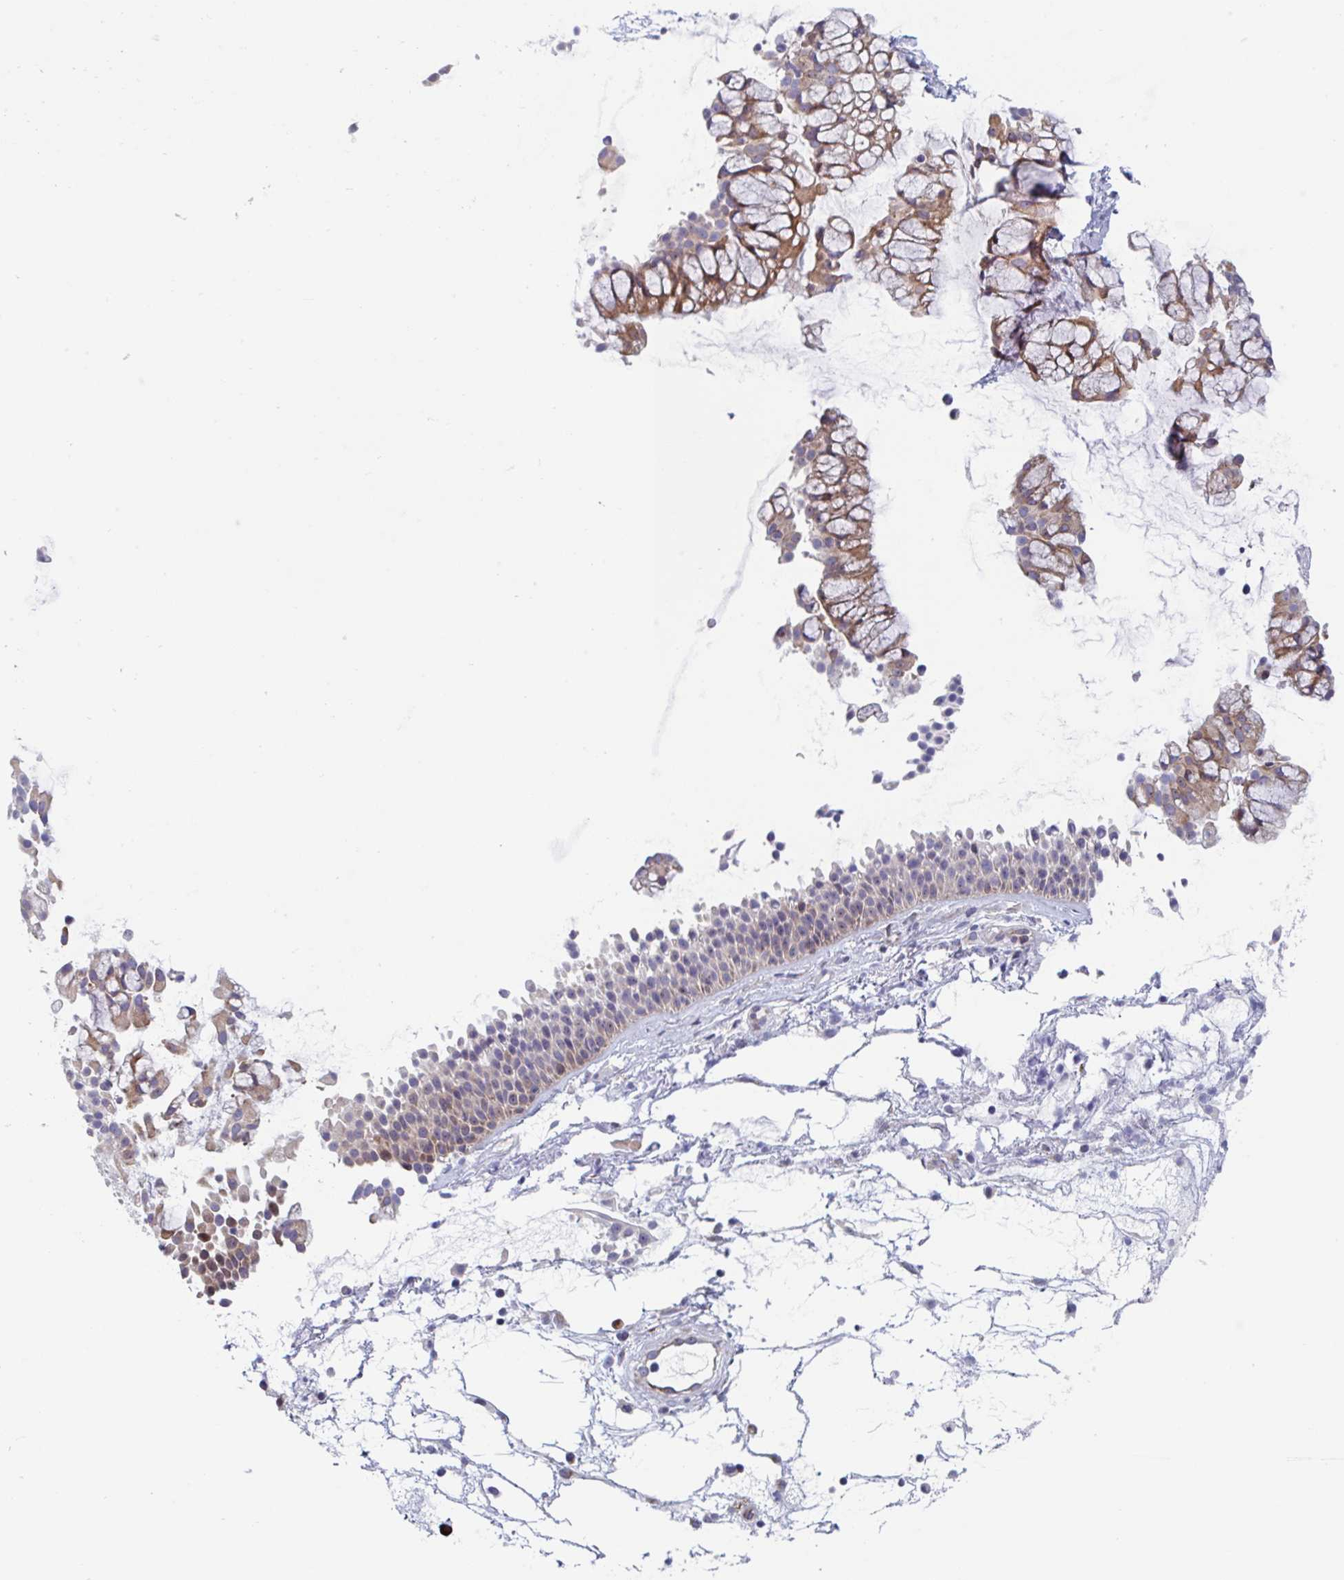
{"staining": {"intensity": "weak", "quantity": "25%-75%", "location": "cytoplasmic/membranous"}, "tissue": "nasopharynx", "cell_type": "Respiratory epithelial cells", "image_type": "normal", "snomed": [{"axis": "morphology", "description": "Normal tissue, NOS"}, {"axis": "topography", "description": "Nasopharynx"}], "caption": "Immunohistochemical staining of normal human nasopharynx shows low levels of weak cytoplasmic/membranous expression in approximately 25%-75% of respiratory epithelial cells.", "gene": "DUXA", "patient": {"sex": "male", "age": 56}}